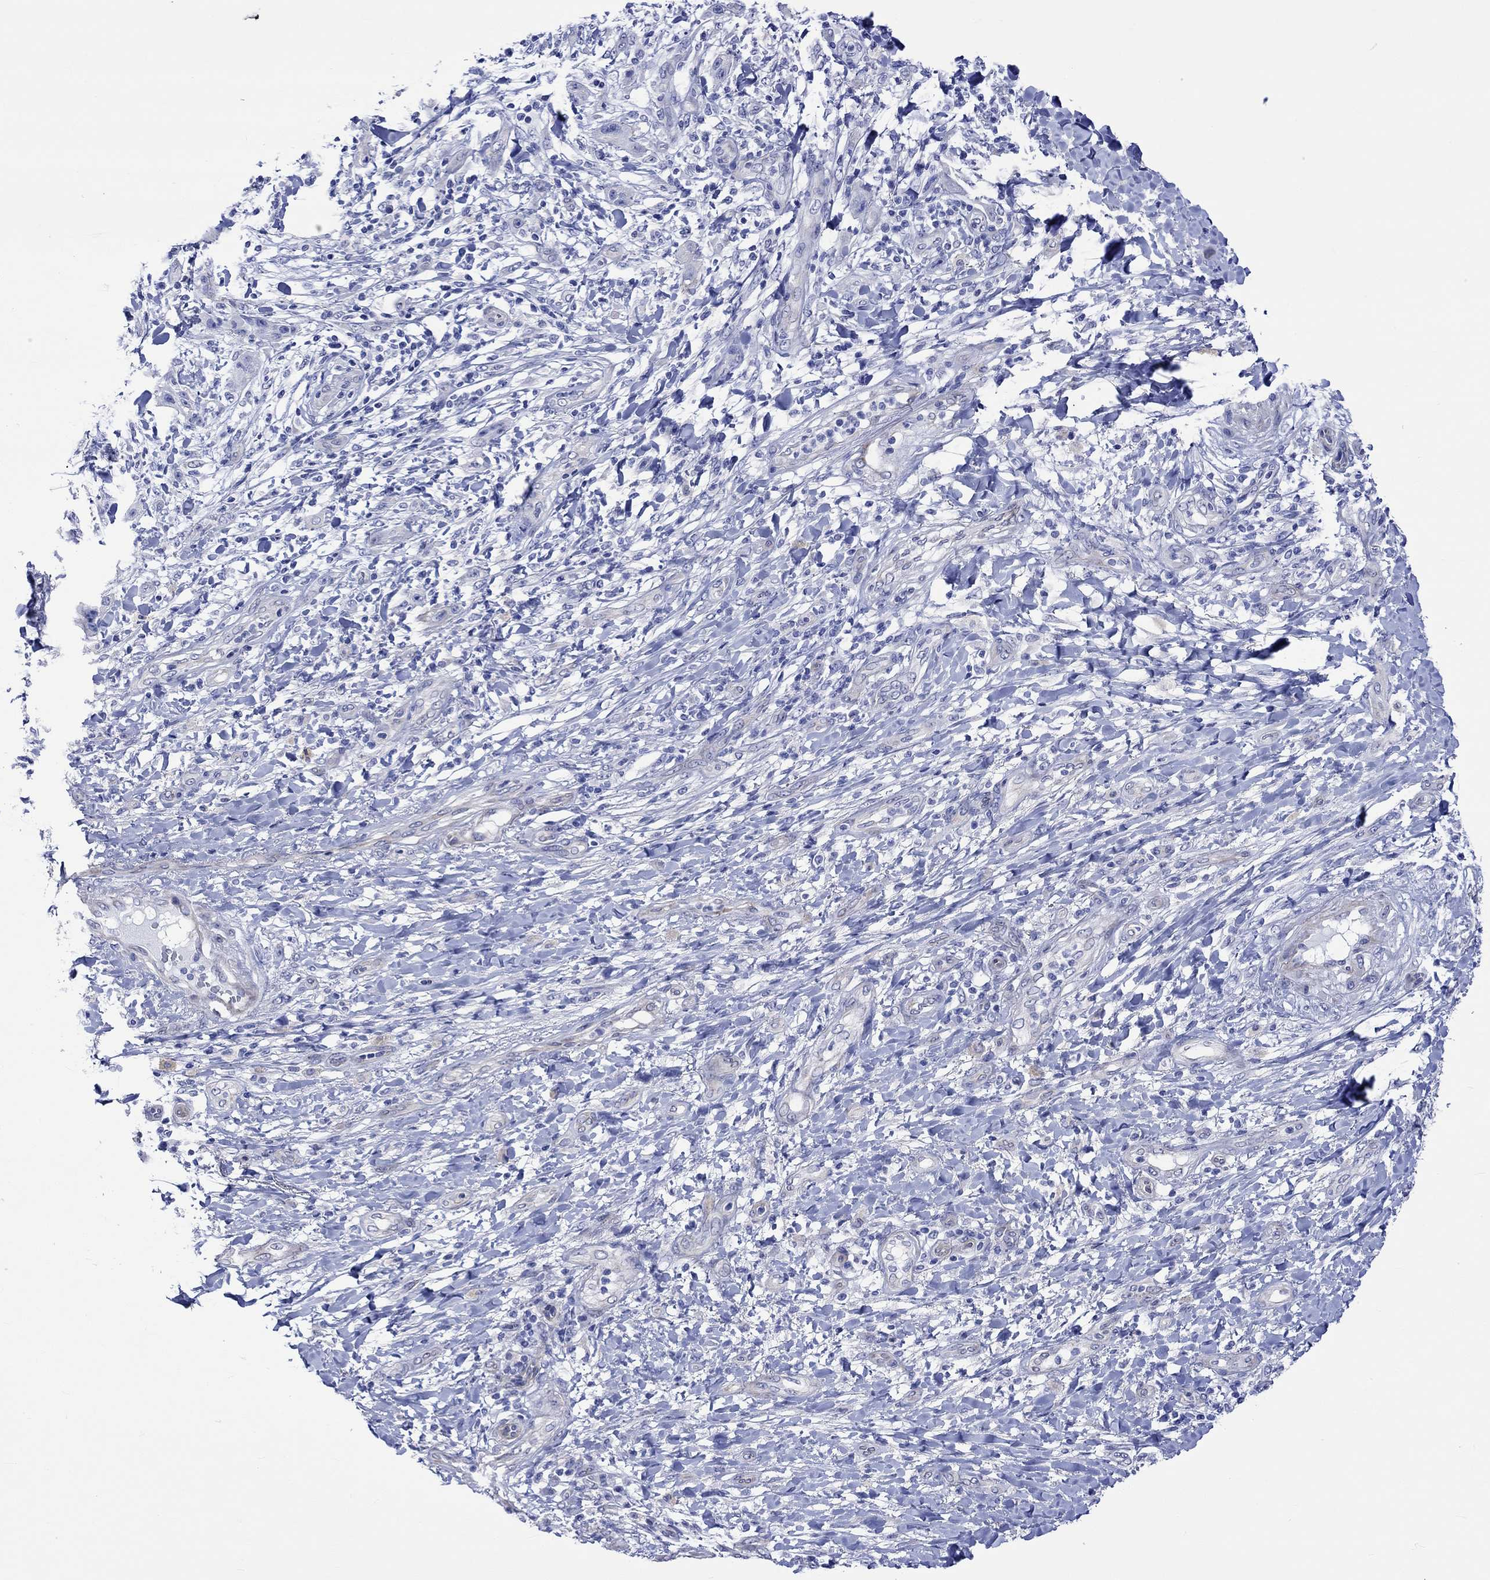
{"staining": {"intensity": "negative", "quantity": "none", "location": "none"}, "tissue": "skin cancer", "cell_type": "Tumor cells", "image_type": "cancer", "snomed": [{"axis": "morphology", "description": "Squamous cell carcinoma, NOS"}, {"axis": "topography", "description": "Skin"}], "caption": "Immunohistochemistry (IHC) photomicrograph of neoplastic tissue: squamous cell carcinoma (skin) stained with DAB displays no significant protein positivity in tumor cells. (DAB immunohistochemistry with hematoxylin counter stain).", "gene": "HARBI1", "patient": {"sex": "male", "age": 62}}